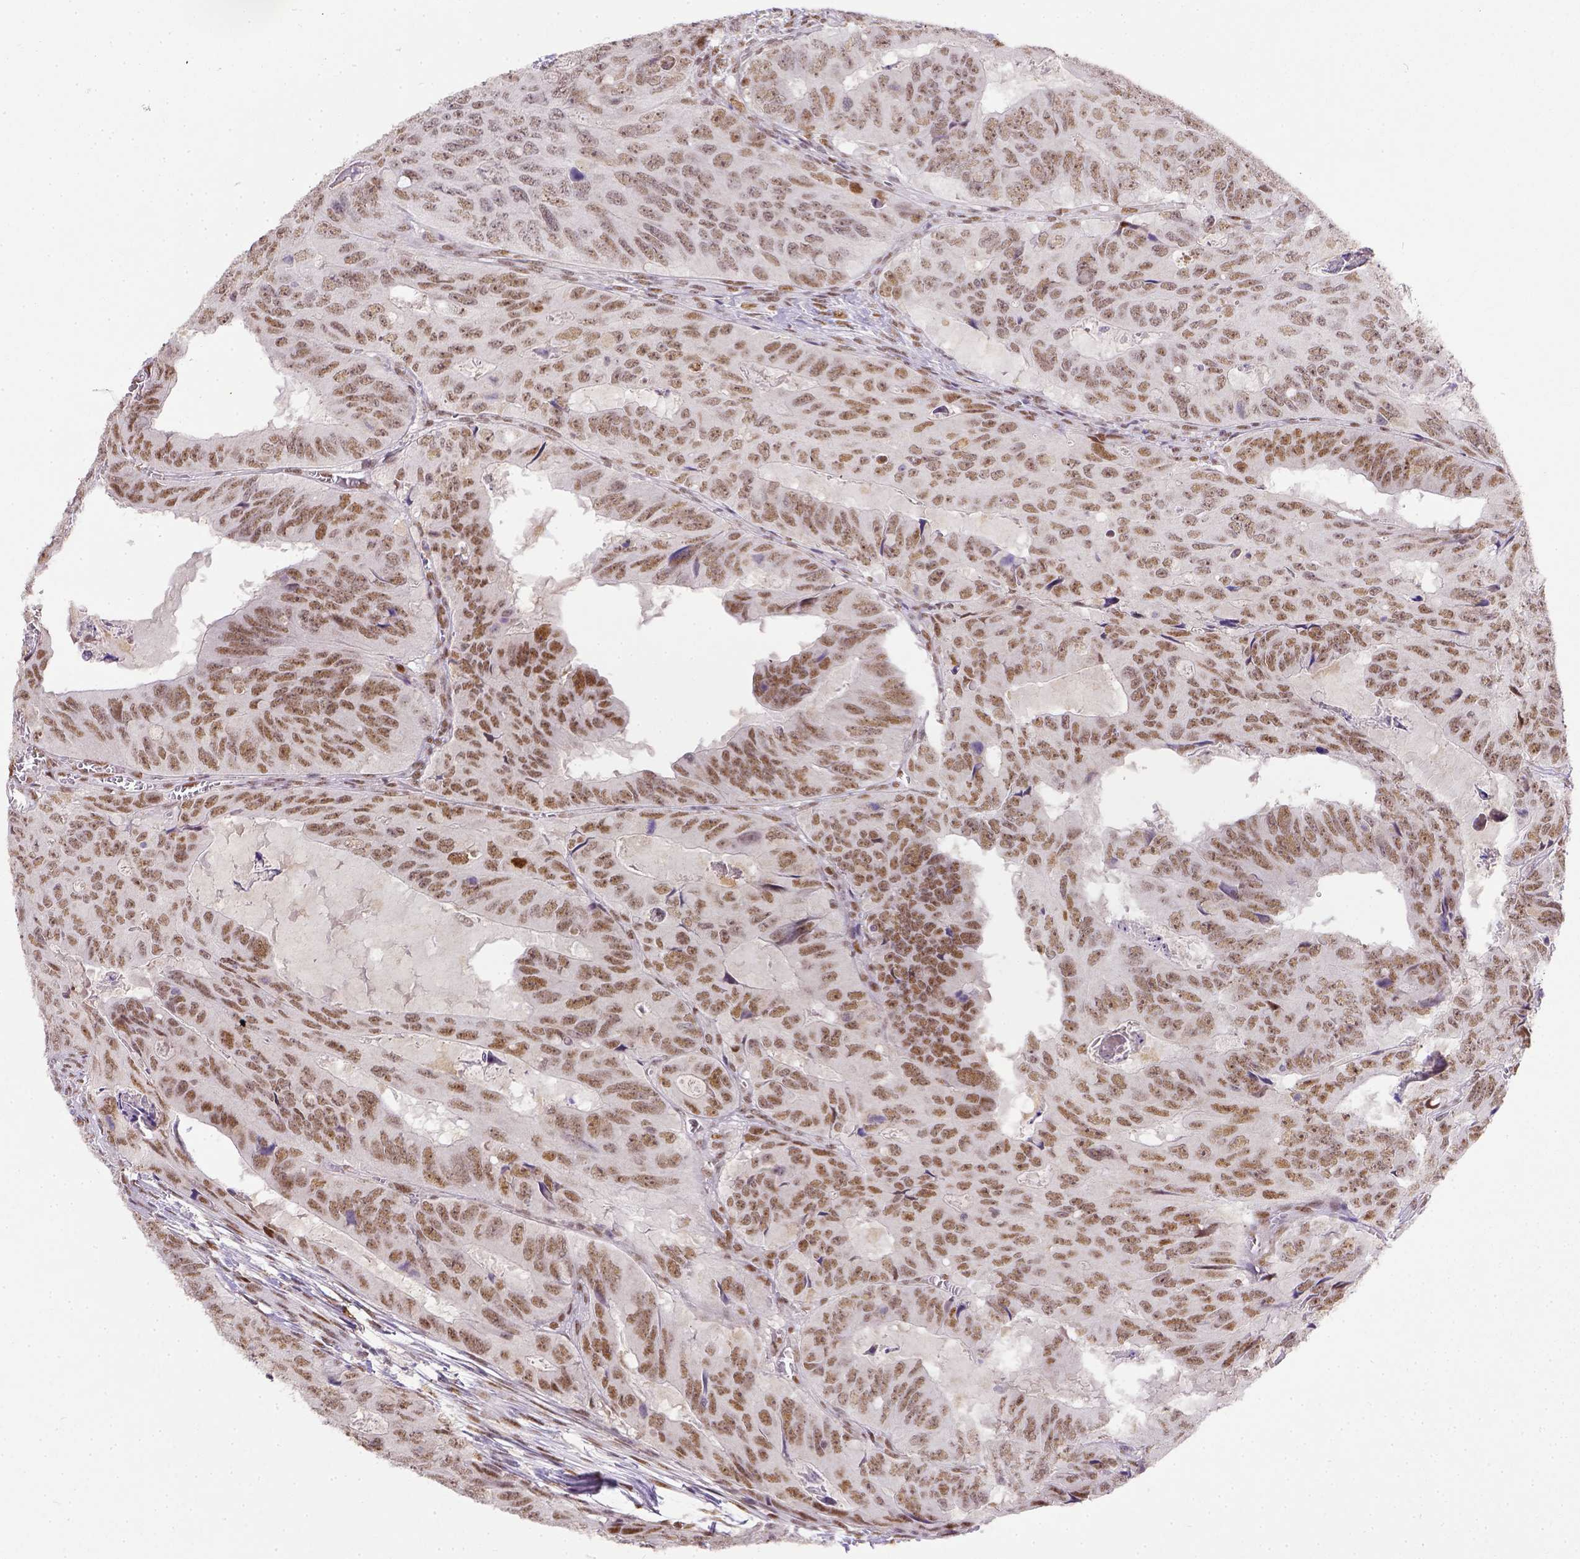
{"staining": {"intensity": "moderate", "quantity": ">75%", "location": "nuclear"}, "tissue": "colorectal cancer", "cell_type": "Tumor cells", "image_type": "cancer", "snomed": [{"axis": "morphology", "description": "Adenocarcinoma, NOS"}, {"axis": "topography", "description": "Colon"}], "caption": "Moderate nuclear staining is present in about >75% of tumor cells in adenocarcinoma (colorectal).", "gene": "ERCC1", "patient": {"sex": "male", "age": 79}}